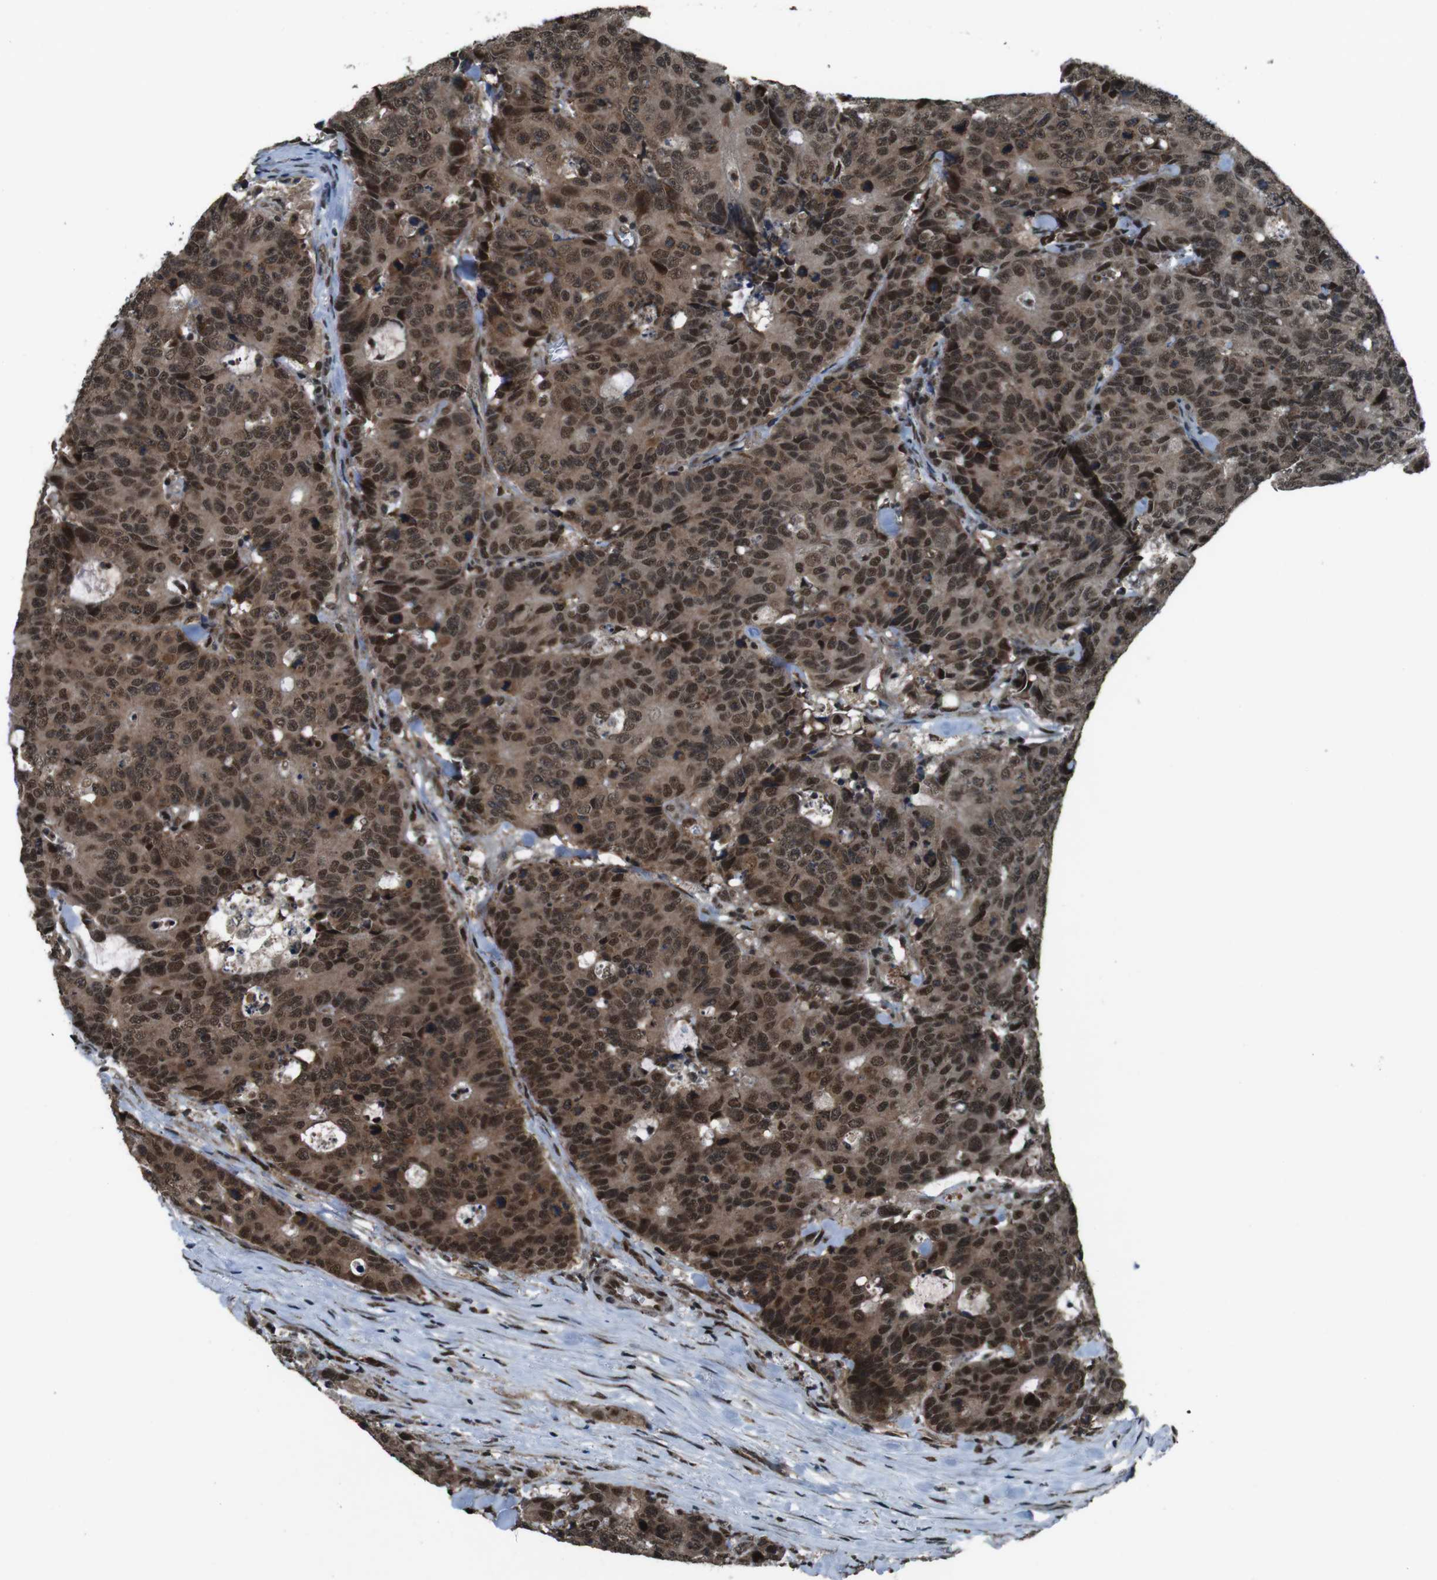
{"staining": {"intensity": "moderate", "quantity": ">75%", "location": "cytoplasmic/membranous,nuclear"}, "tissue": "colorectal cancer", "cell_type": "Tumor cells", "image_type": "cancer", "snomed": [{"axis": "morphology", "description": "Adenocarcinoma, NOS"}, {"axis": "topography", "description": "Colon"}], "caption": "Immunohistochemistry (IHC) histopathology image of colorectal cancer (adenocarcinoma) stained for a protein (brown), which shows medium levels of moderate cytoplasmic/membranous and nuclear staining in about >75% of tumor cells.", "gene": "NR4A2", "patient": {"sex": "female", "age": 86}}